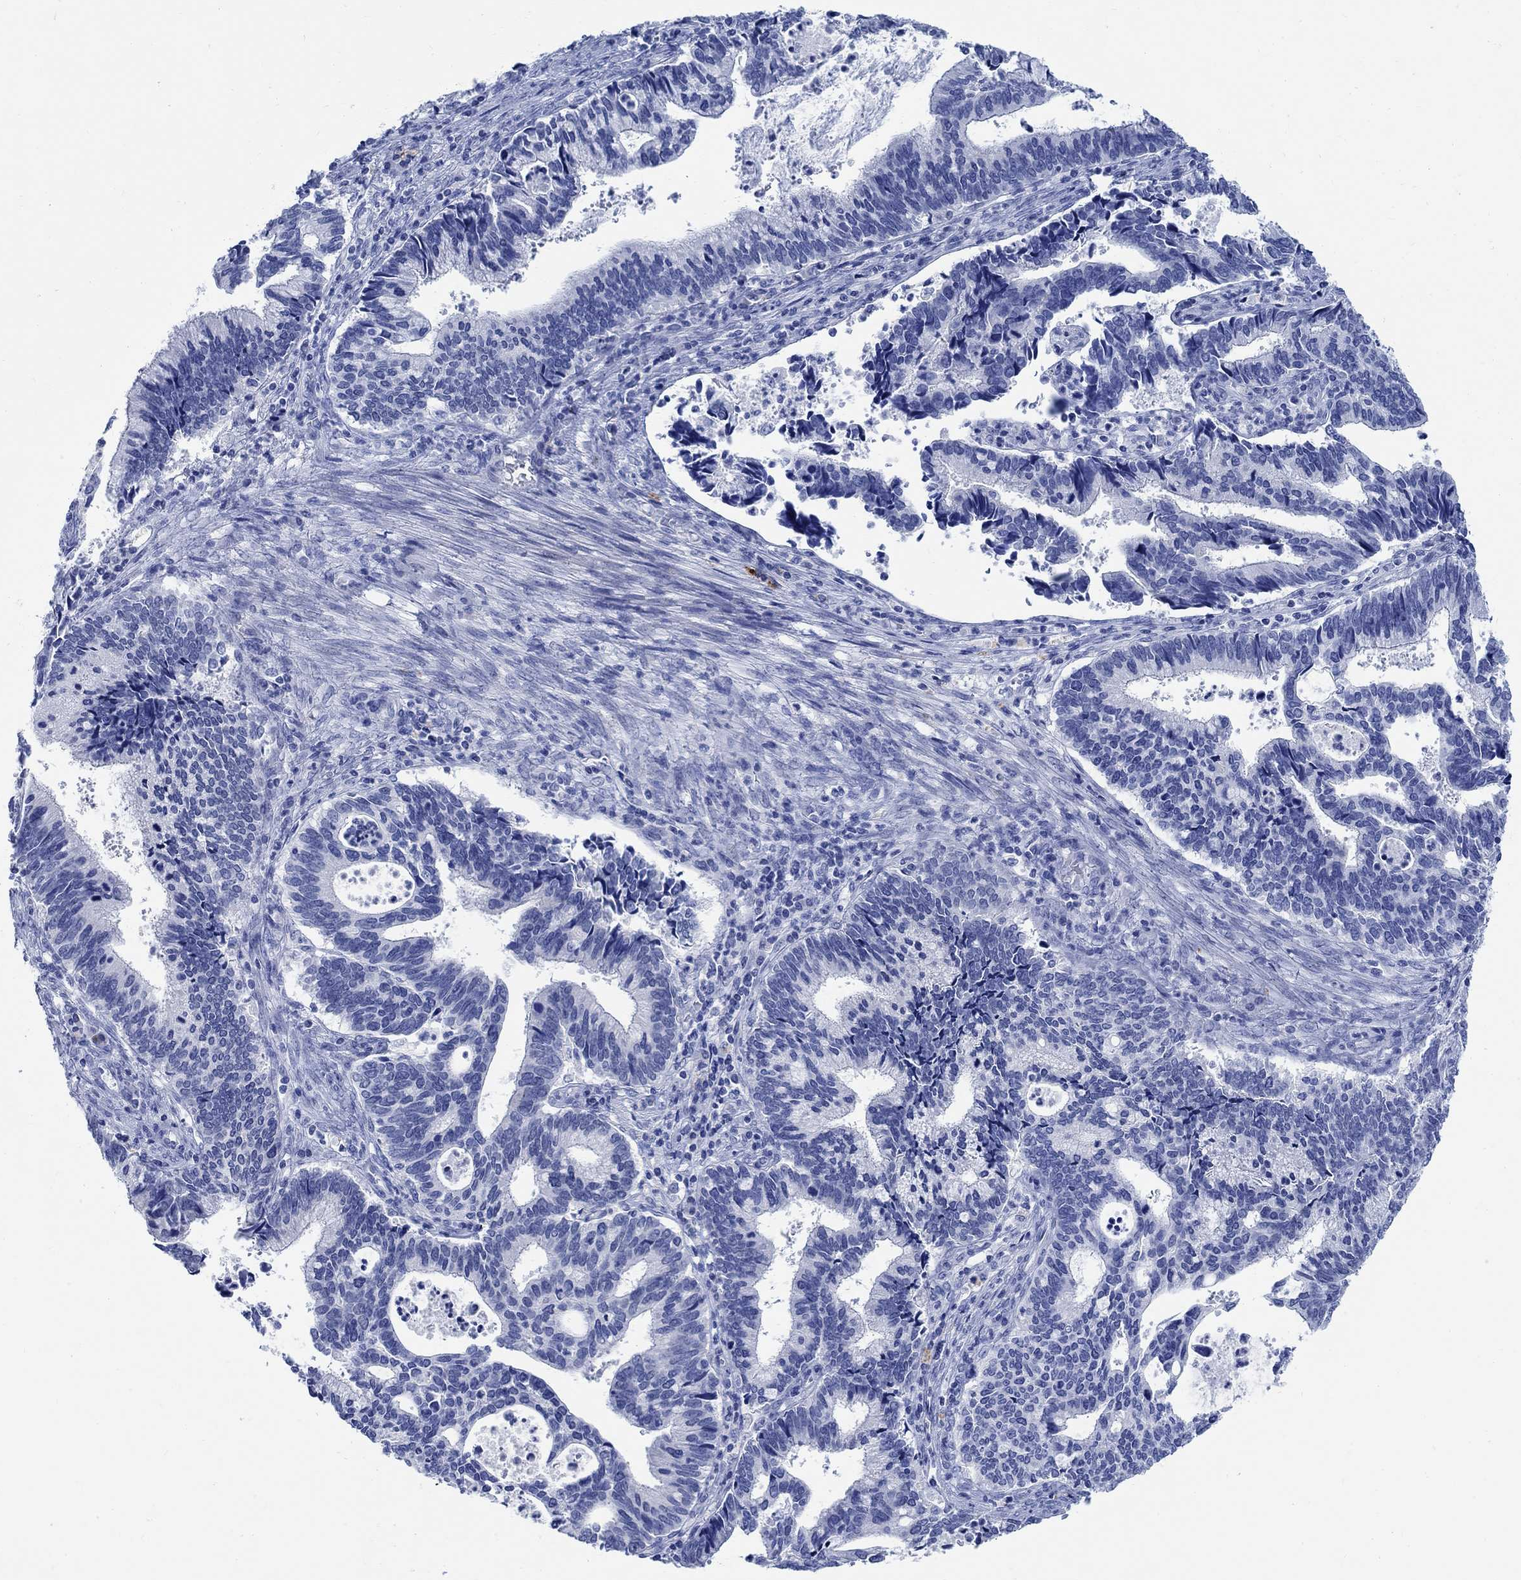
{"staining": {"intensity": "negative", "quantity": "none", "location": "none"}, "tissue": "cervical cancer", "cell_type": "Tumor cells", "image_type": "cancer", "snomed": [{"axis": "morphology", "description": "Adenocarcinoma, NOS"}, {"axis": "topography", "description": "Cervix"}], "caption": "A micrograph of human cervical cancer (adenocarcinoma) is negative for staining in tumor cells.", "gene": "CAMK2N1", "patient": {"sex": "female", "age": 42}}